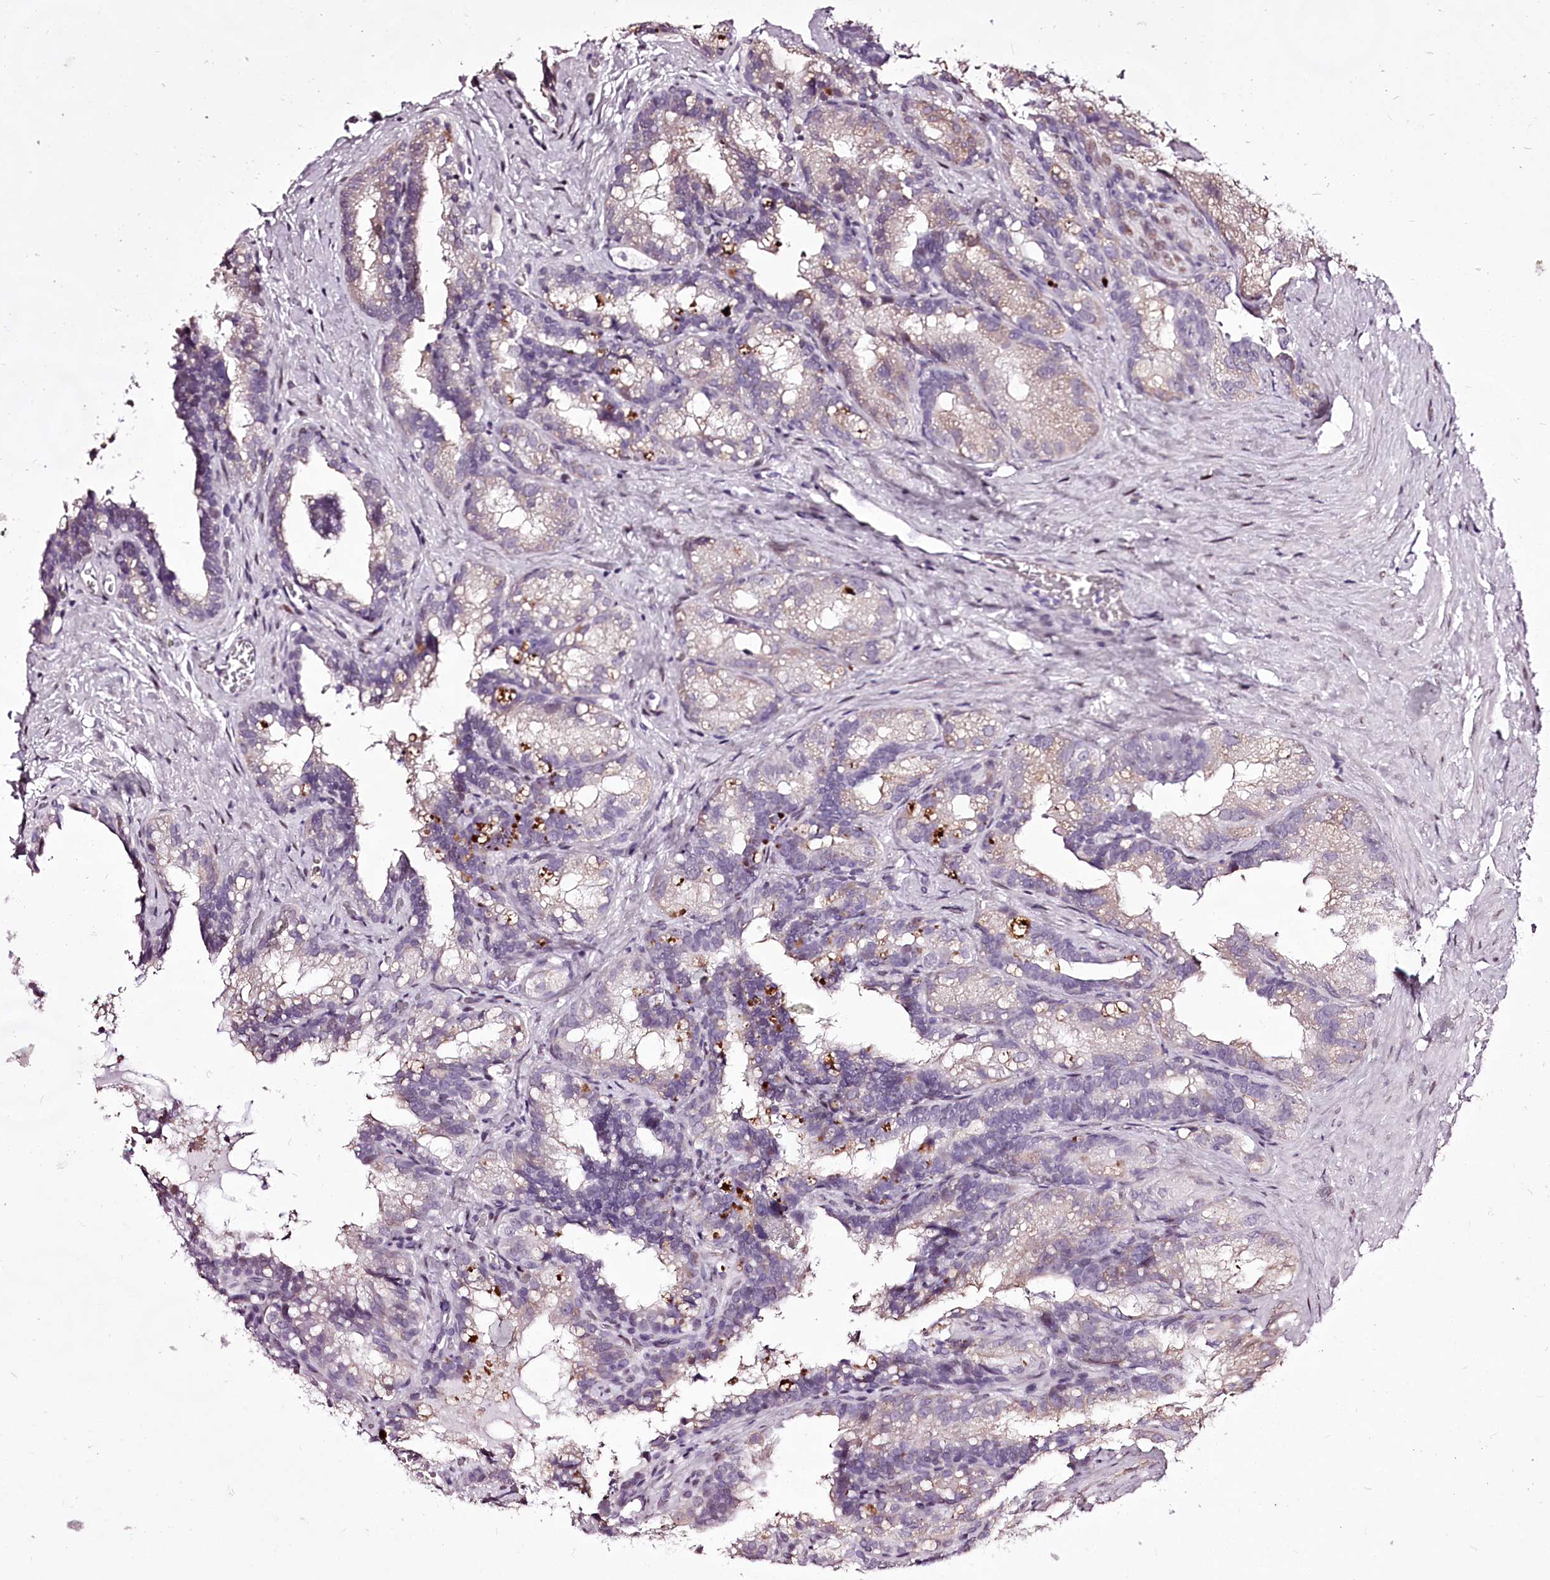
{"staining": {"intensity": "weak", "quantity": "25%-75%", "location": "cytoplasmic/membranous"}, "tissue": "seminal vesicle", "cell_type": "Glandular cells", "image_type": "normal", "snomed": [{"axis": "morphology", "description": "Normal tissue, NOS"}, {"axis": "topography", "description": "Seminal veicle"}], "caption": "Protein expression analysis of normal seminal vesicle displays weak cytoplasmic/membranous staining in about 25%-75% of glandular cells. (IHC, brightfield microscopy, high magnification).", "gene": "C1orf56", "patient": {"sex": "male", "age": 60}}